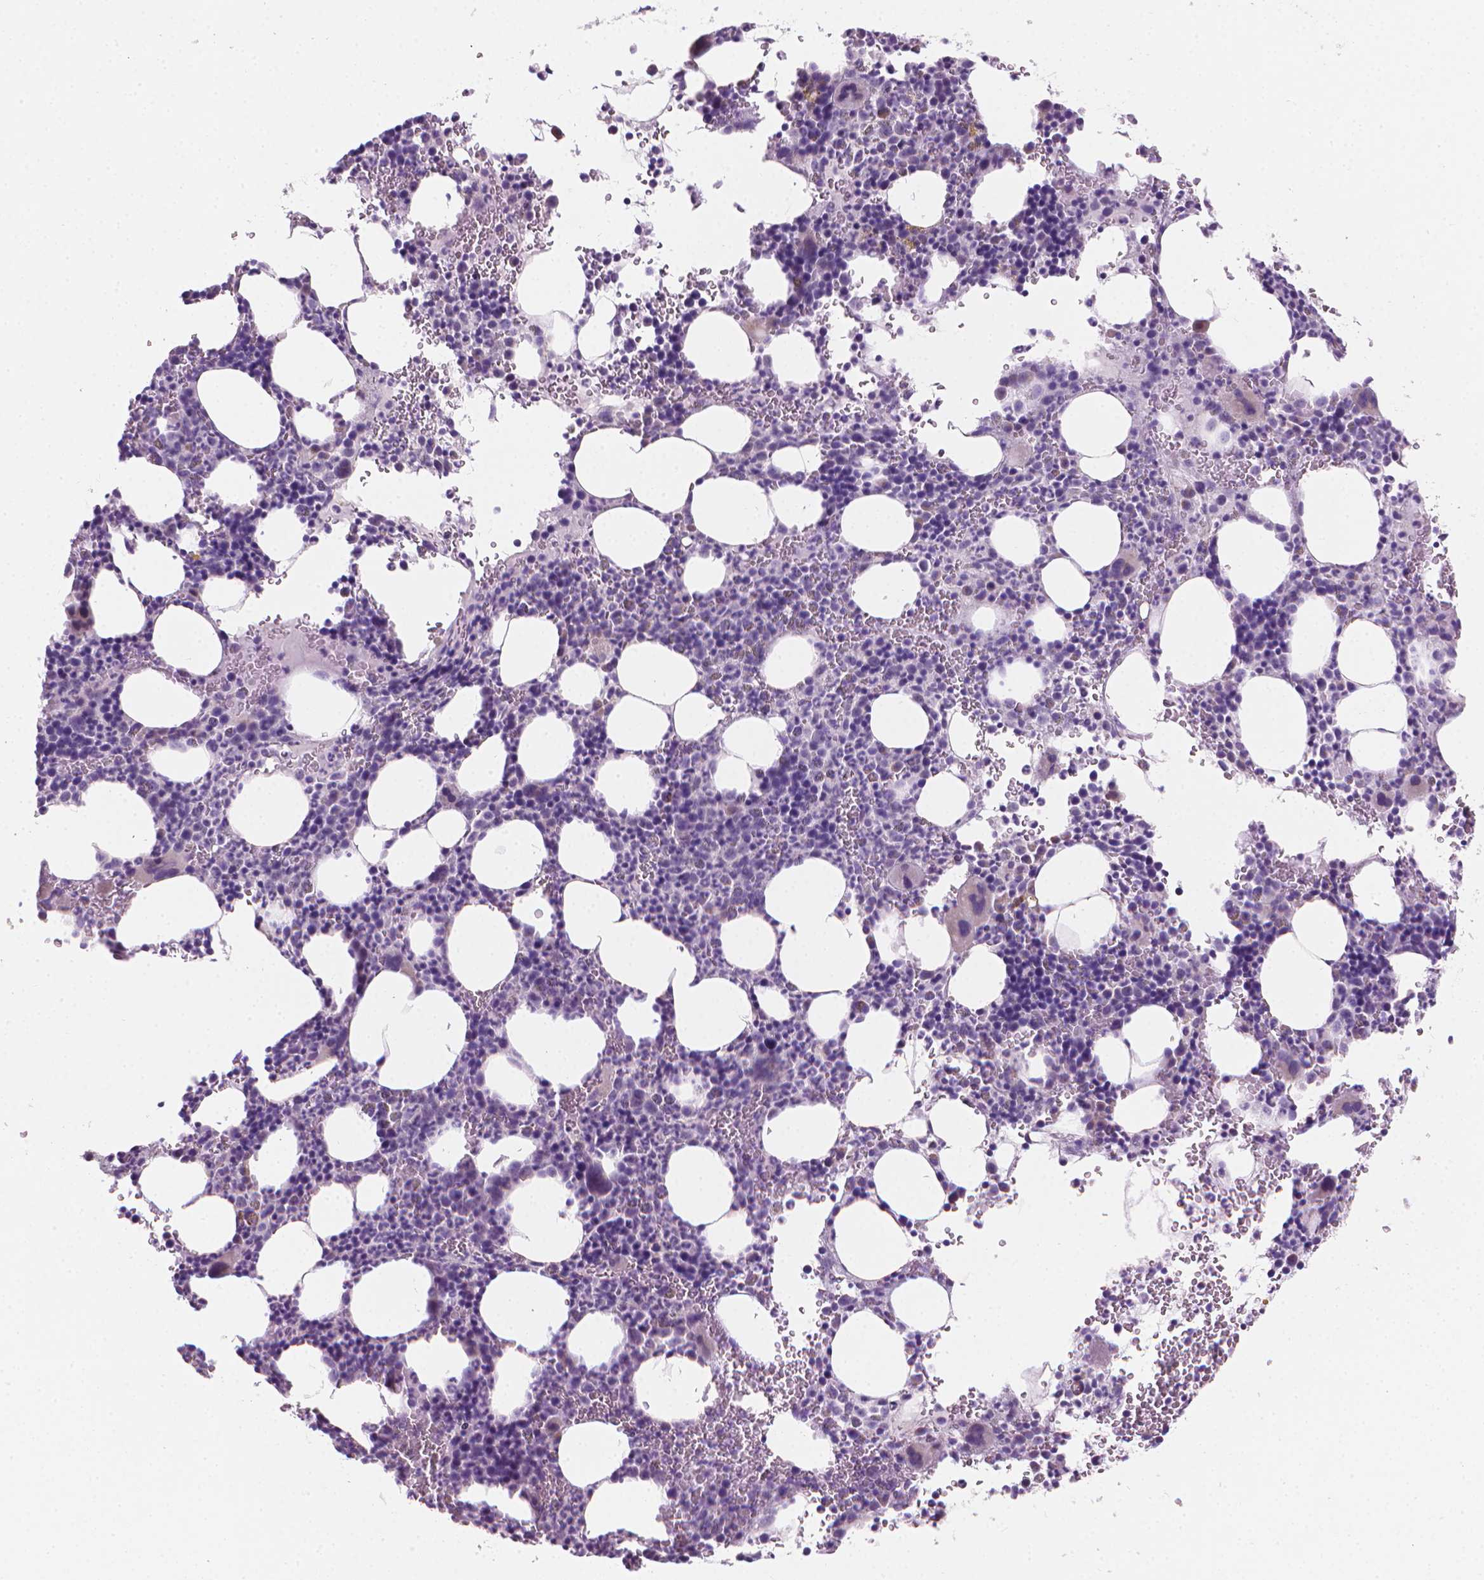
{"staining": {"intensity": "negative", "quantity": "none", "location": "none"}, "tissue": "bone marrow", "cell_type": "Hematopoietic cells", "image_type": "normal", "snomed": [{"axis": "morphology", "description": "Normal tissue, NOS"}, {"axis": "topography", "description": "Bone marrow"}], "caption": "Immunohistochemistry (IHC) photomicrograph of normal bone marrow: human bone marrow stained with DAB shows no significant protein positivity in hematopoietic cells. Brightfield microscopy of immunohistochemistry stained with DAB (3,3'-diaminobenzidine) (brown) and hematoxylin (blue), captured at high magnification.", "gene": "GSDMA", "patient": {"sex": "male", "age": 63}}